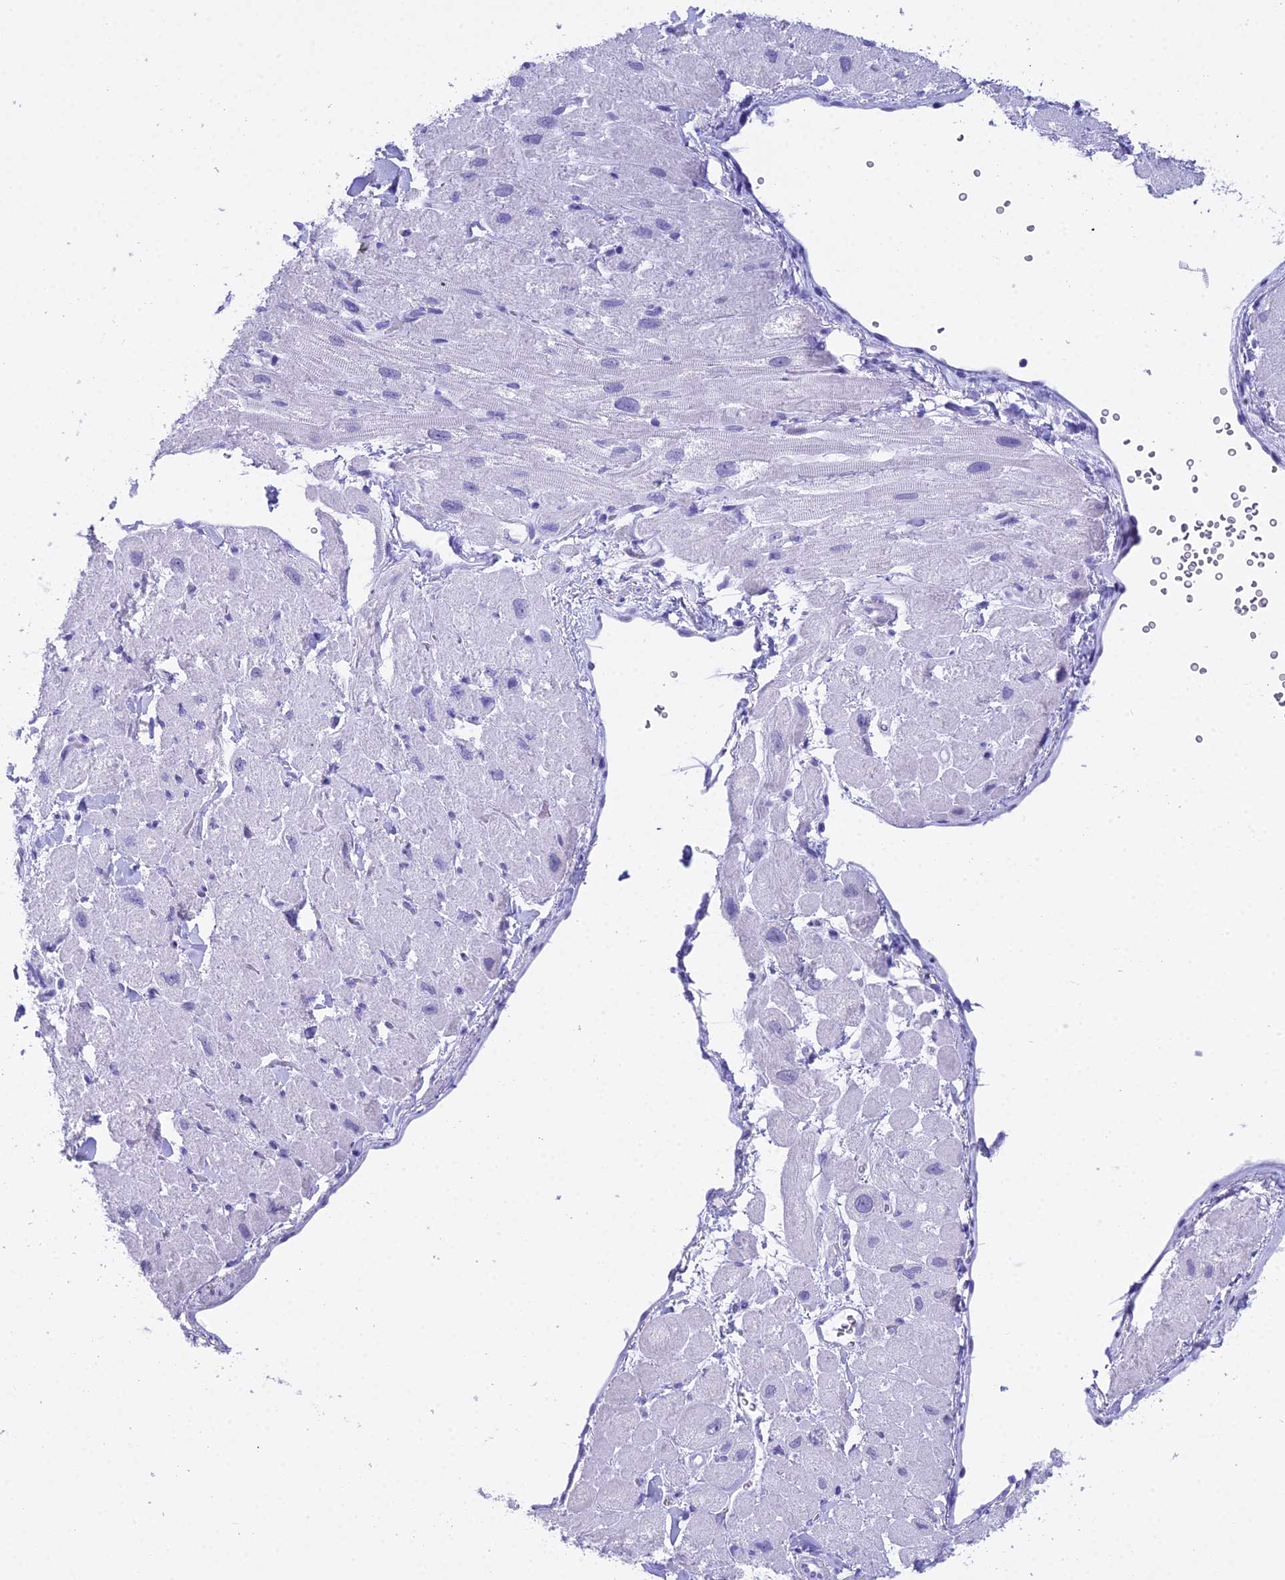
{"staining": {"intensity": "negative", "quantity": "none", "location": "none"}, "tissue": "heart muscle", "cell_type": "Cardiomyocytes", "image_type": "normal", "snomed": [{"axis": "morphology", "description": "Normal tissue, NOS"}, {"axis": "topography", "description": "Heart"}], "caption": "Normal heart muscle was stained to show a protein in brown. There is no significant positivity in cardiomyocytes. (DAB (3,3'-diaminobenzidine) IHC with hematoxylin counter stain).", "gene": "RNPS1", "patient": {"sex": "male", "age": 65}}